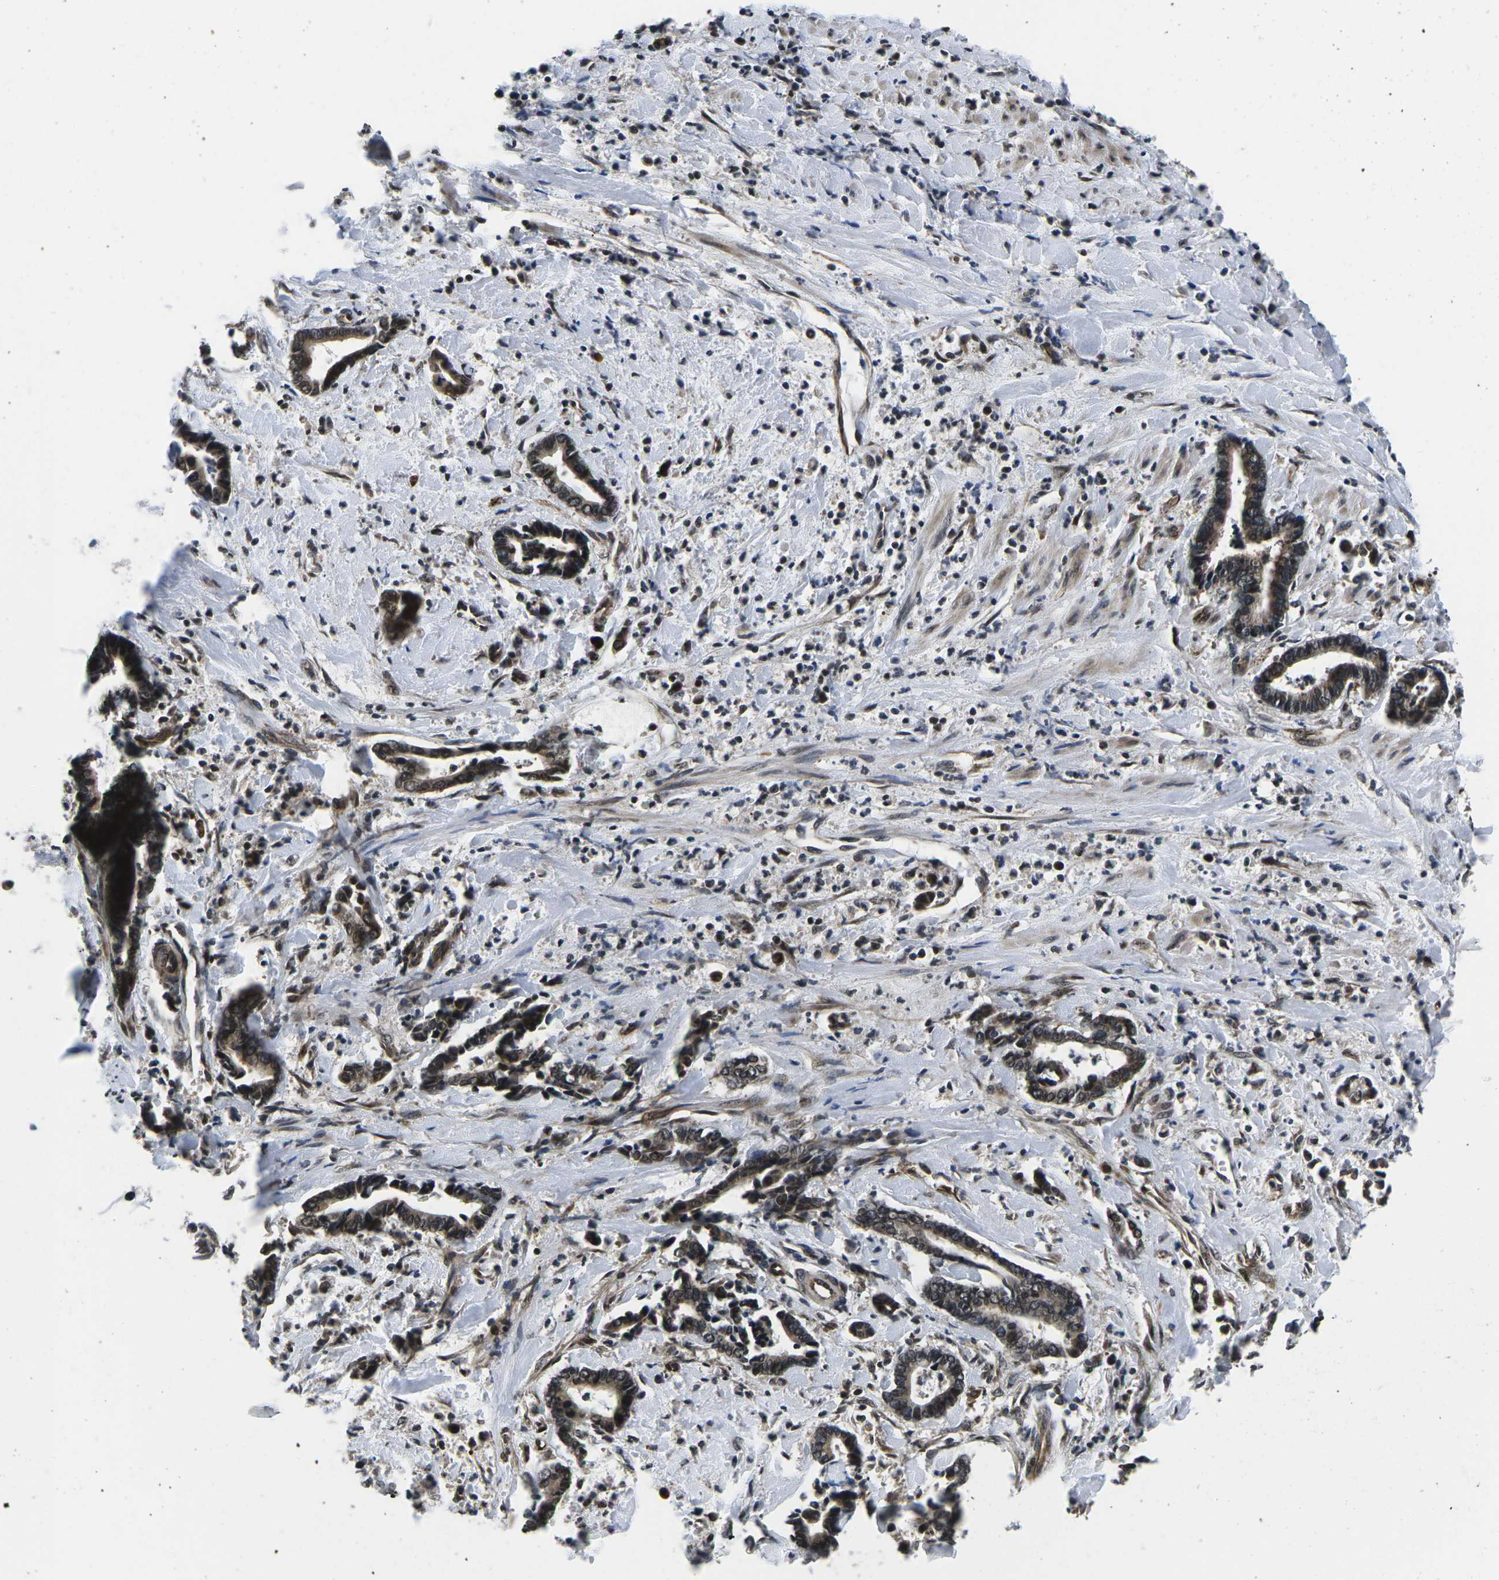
{"staining": {"intensity": "moderate", "quantity": ">75%", "location": "cytoplasmic/membranous,nuclear"}, "tissue": "cervical cancer", "cell_type": "Tumor cells", "image_type": "cancer", "snomed": [{"axis": "morphology", "description": "Adenocarcinoma, NOS"}, {"axis": "topography", "description": "Cervix"}], "caption": "A micrograph of human adenocarcinoma (cervical) stained for a protein shows moderate cytoplasmic/membranous and nuclear brown staining in tumor cells.", "gene": "CCNE1", "patient": {"sex": "female", "age": 44}}